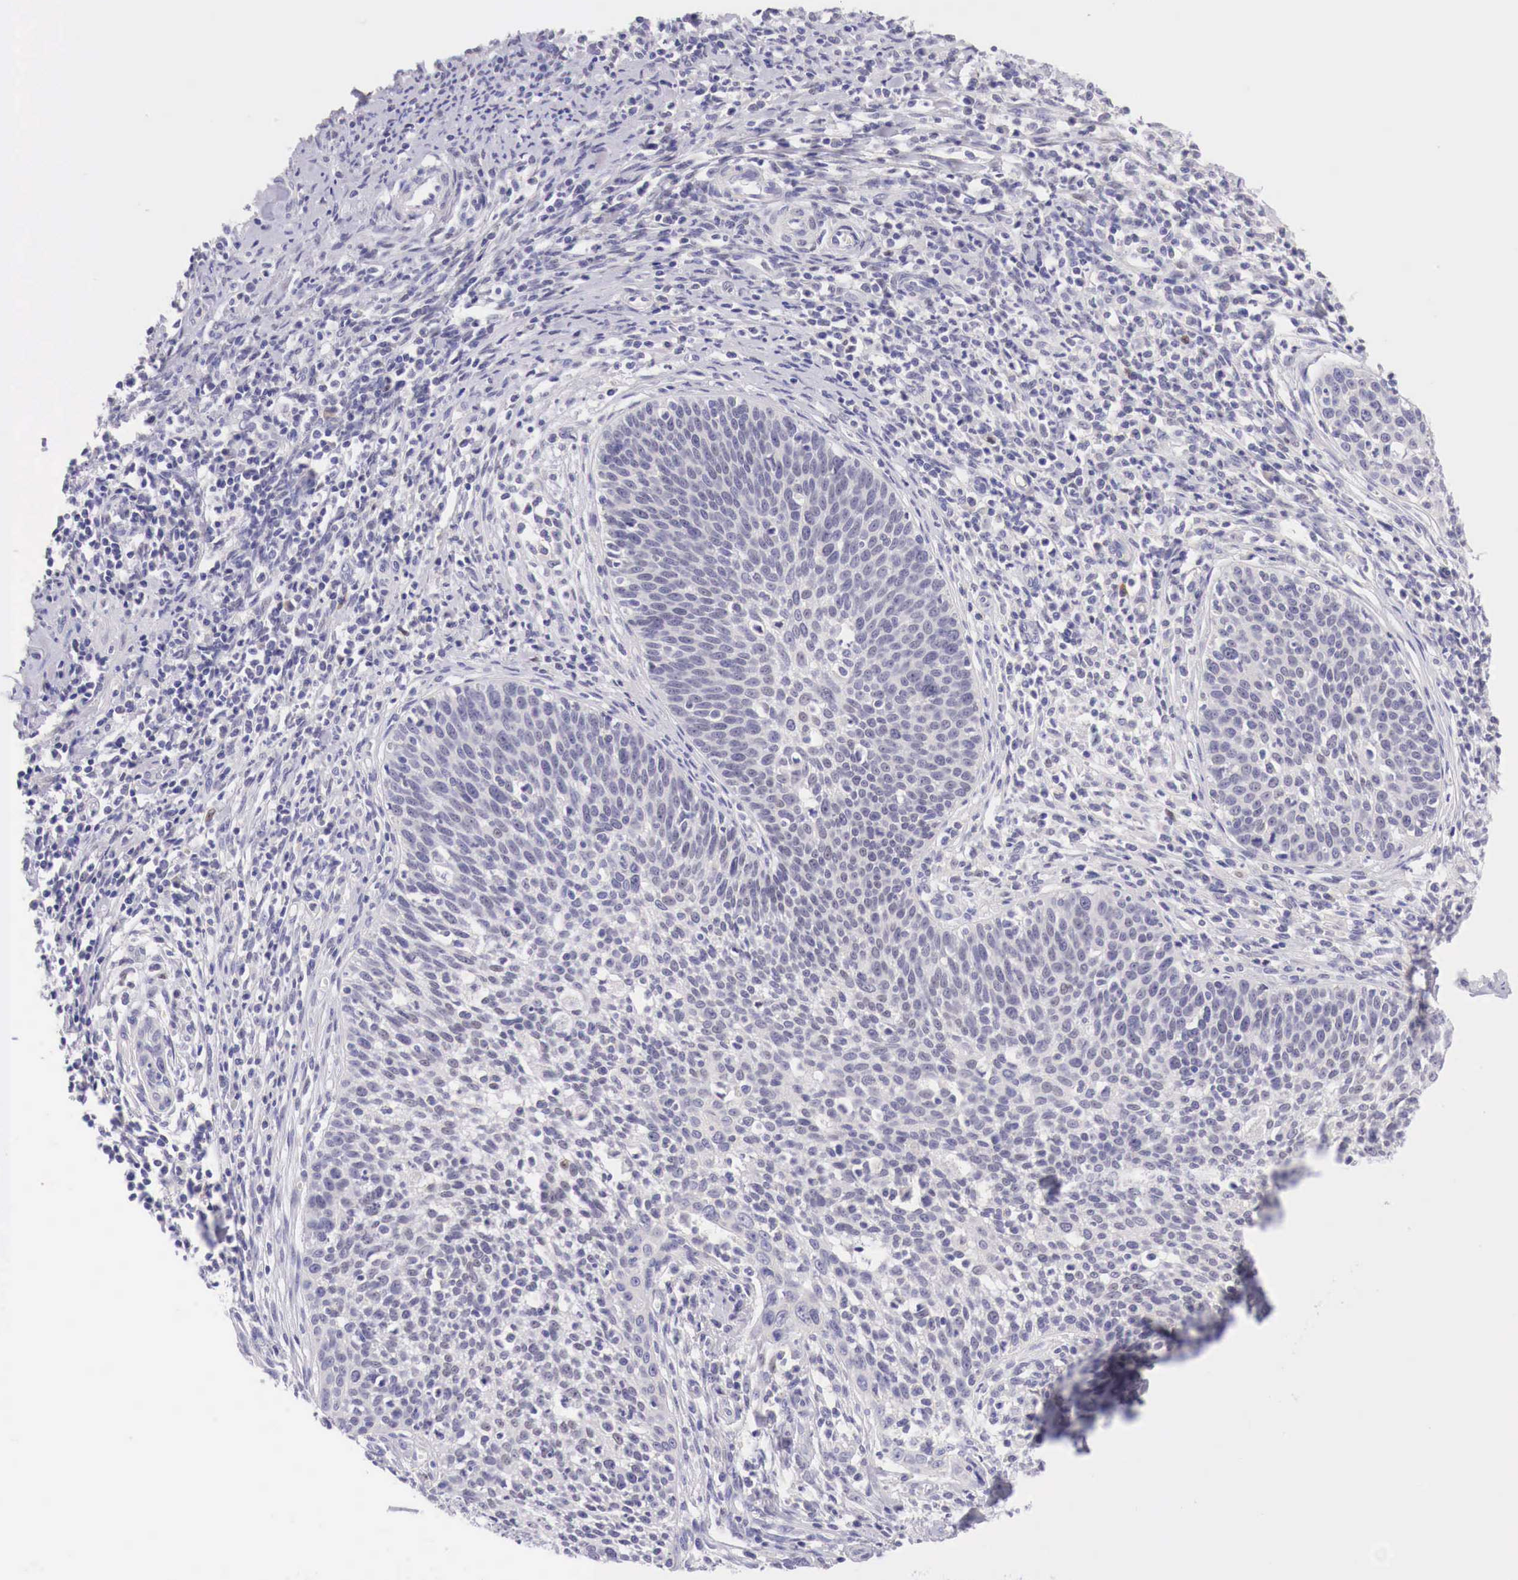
{"staining": {"intensity": "negative", "quantity": "none", "location": "none"}, "tissue": "cervical cancer", "cell_type": "Tumor cells", "image_type": "cancer", "snomed": [{"axis": "morphology", "description": "Squamous cell carcinoma, NOS"}, {"axis": "topography", "description": "Cervix"}], "caption": "Immunohistochemistry (IHC) image of neoplastic tissue: human cervical cancer (squamous cell carcinoma) stained with DAB (3,3'-diaminobenzidine) reveals no significant protein positivity in tumor cells. The staining is performed using DAB (3,3'-diaminobenzidine) brown chromogen with nuclei counter-stained in using hematoxylin.", "gene": "BCL6", "patient": {"sex": "female", "age": 41}}